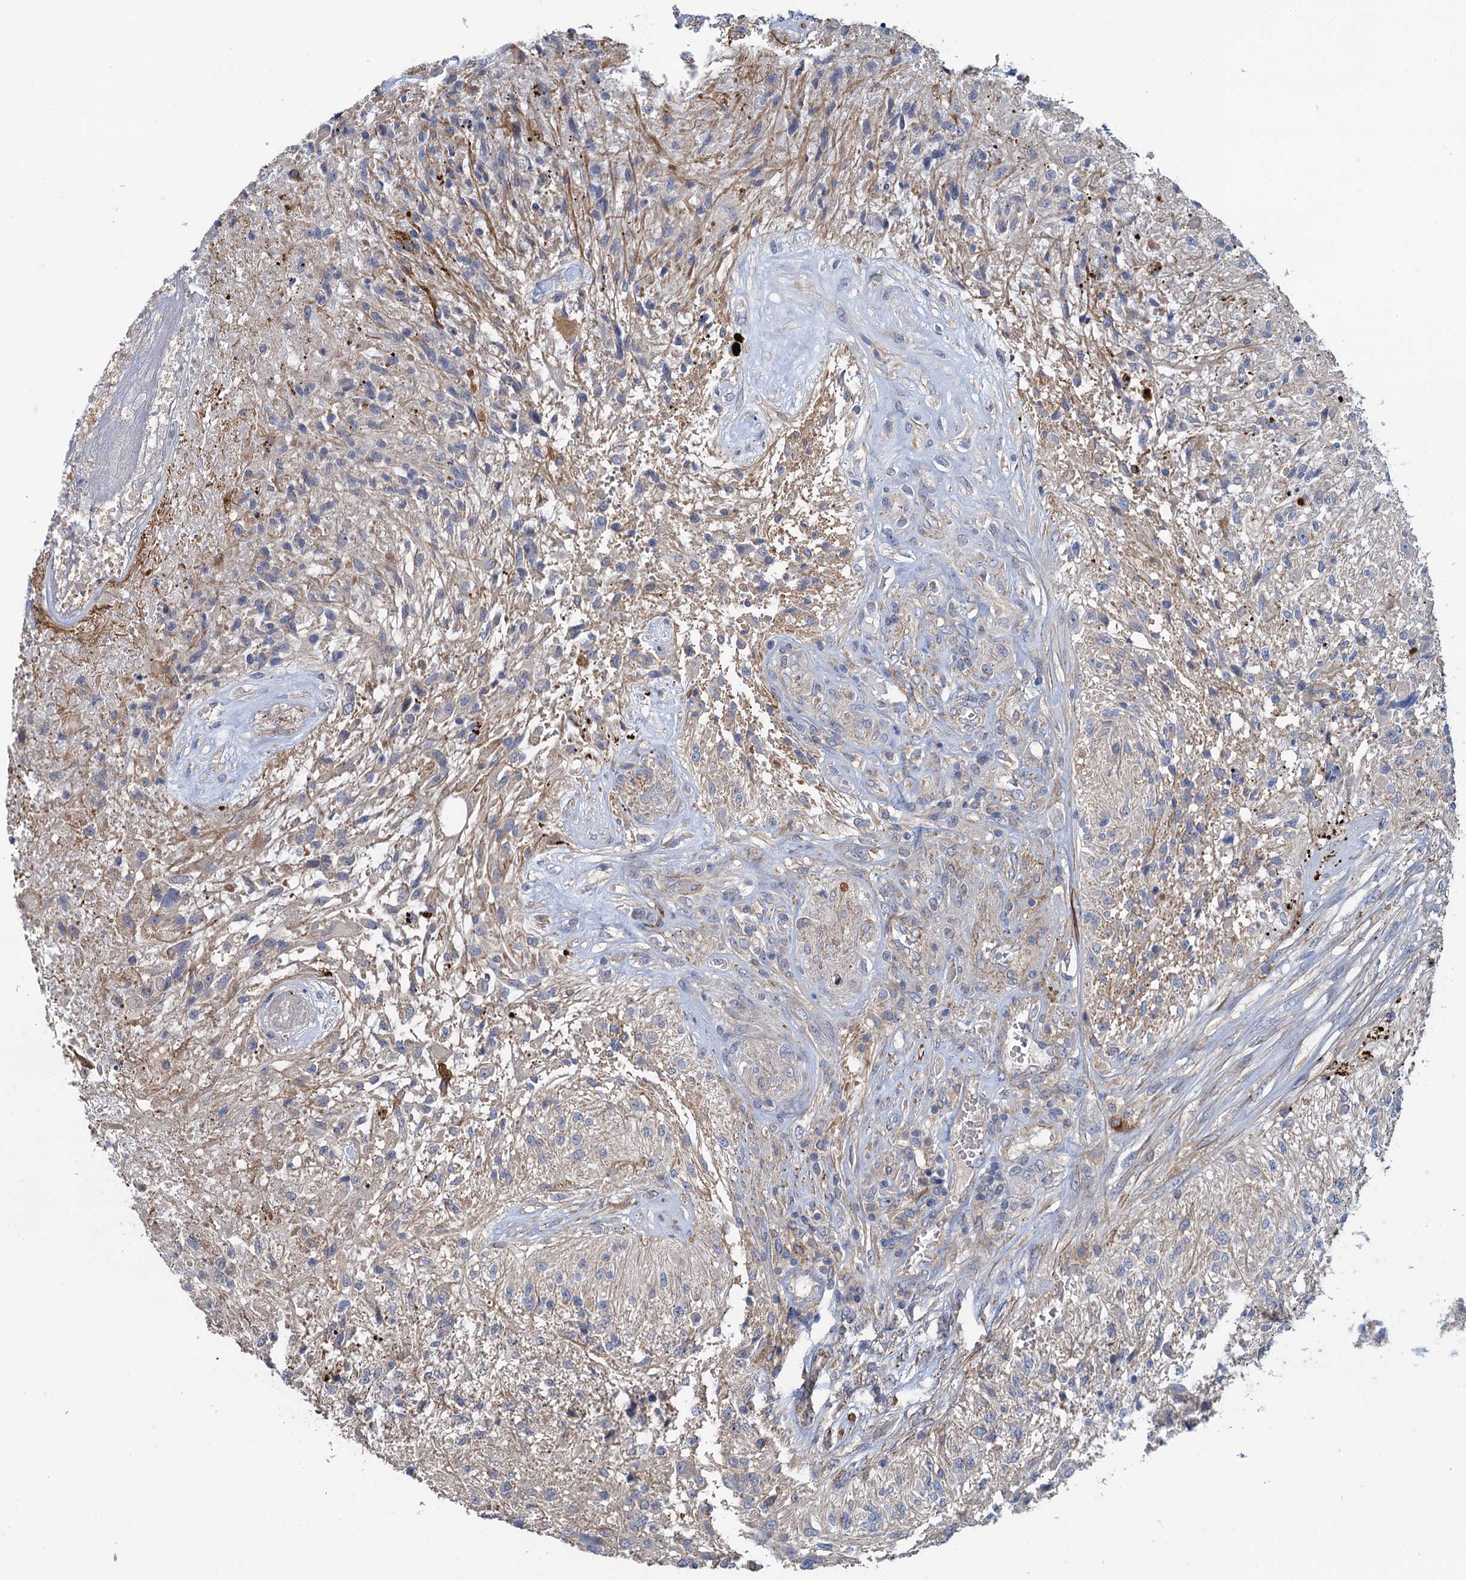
{"staining": {"intensity": "negative", "quantity": "none", "location": "none"}, "tissue": "glioma", "cell_type": "Tumor cells", "image_type": "cancer", "snomed": [{"axis": "morphology", "description": "Glioma, malignant, High grade"}, {"axis": "topography", "description": "Brain"}], "caption": "An image of glioma stained for a protein displays no brown staining in tumor cells.", "gene": "SMCO3", "patient": {"sex": "male", "age": 56}}